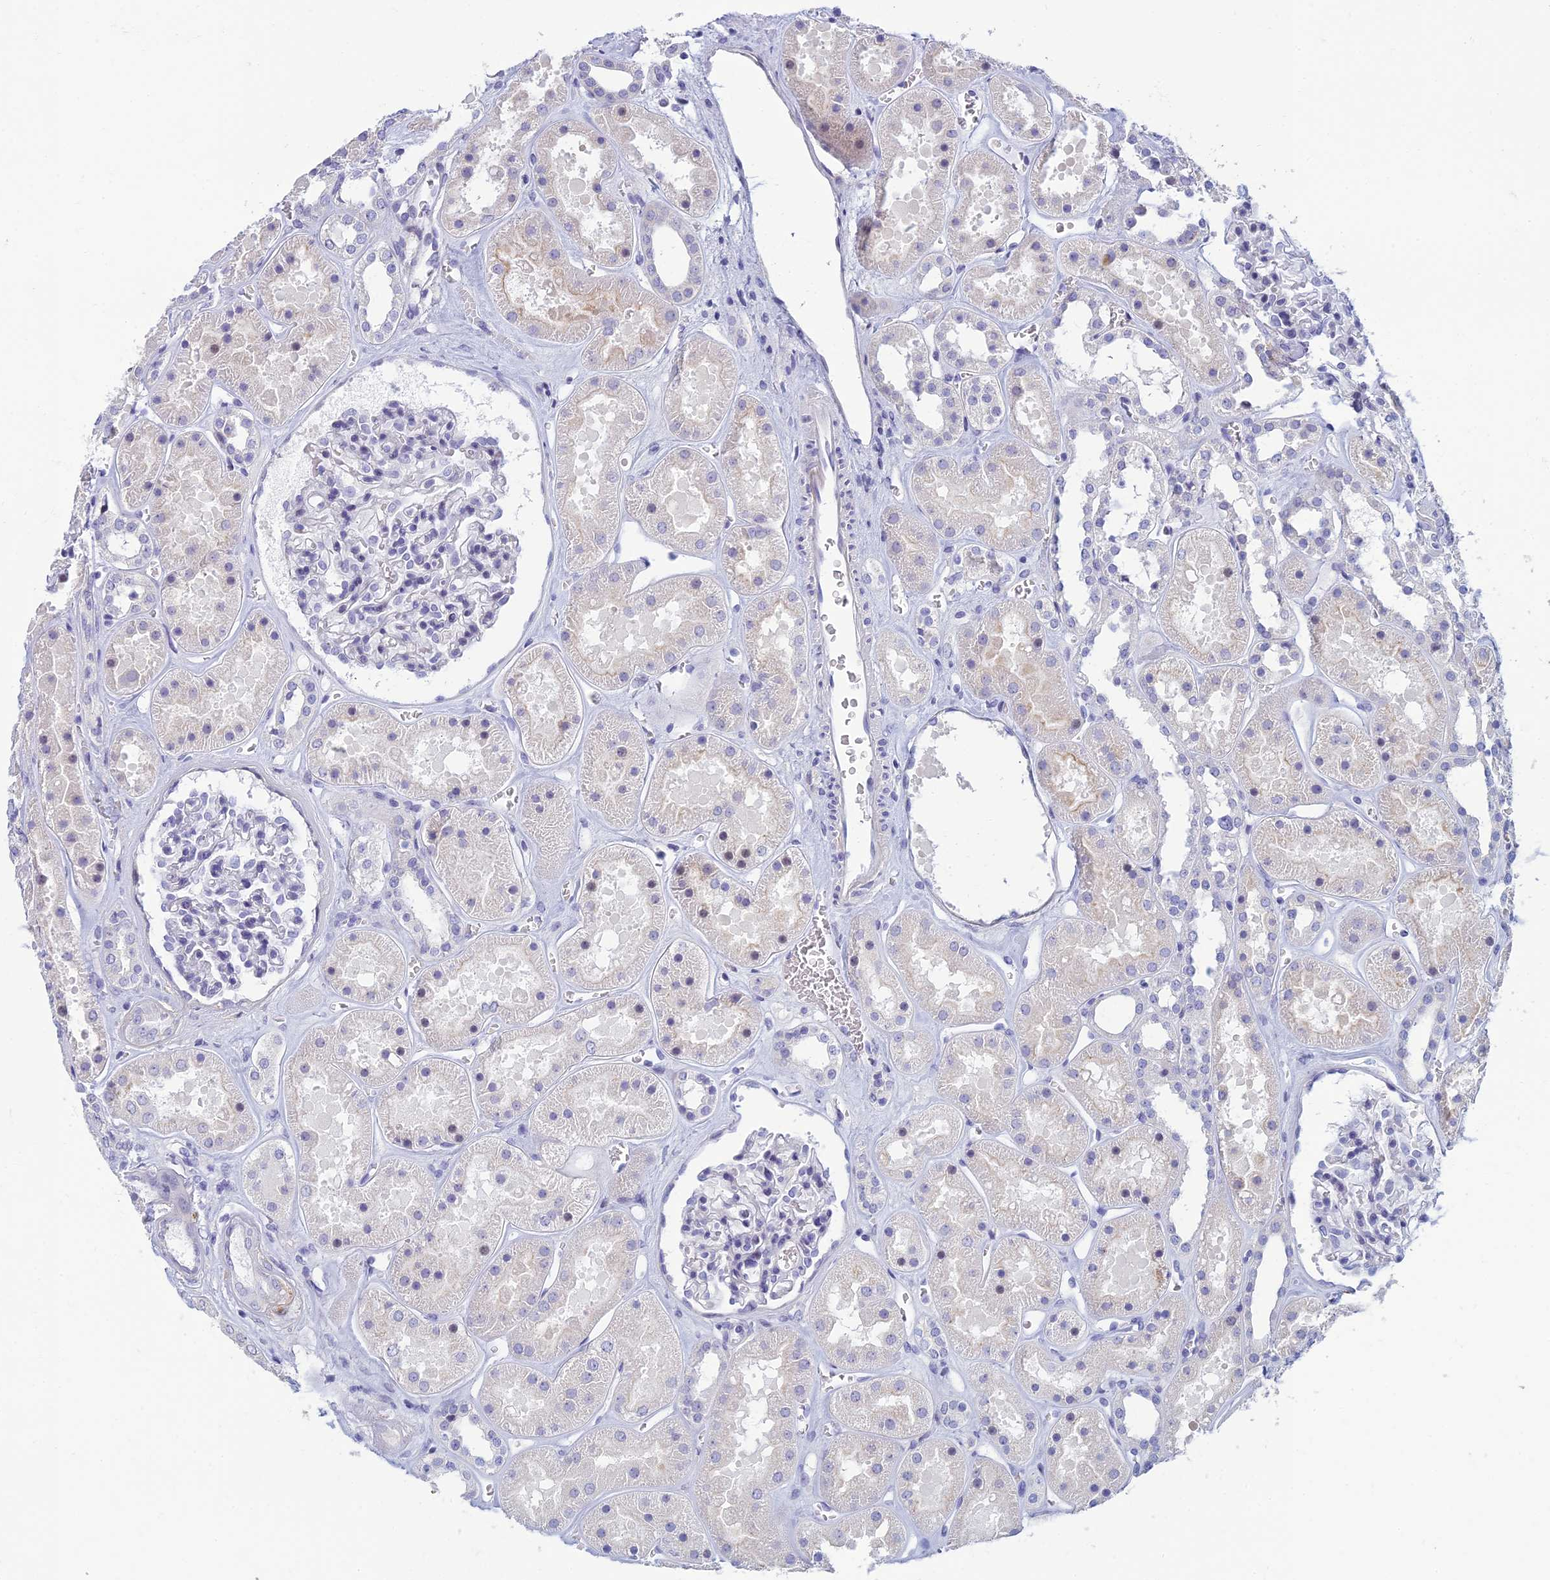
{"staining": {"intensity": "negative", "quantity": "none", "location": "none"}, "tissue": "kidney", "cell_type": "Cells in glomeruli", "image_type": "normal", "snomed": [{"axis": "morphology", "description": "Normal tissue, NOS"}, {"axis": "topography", "description": "Kidney"}], "caption": "Micrograph shows no significant protein staining in cells in glomeruli of unremarkable kidney. Brightfield microscopy of IHC stained with DAB (3,3'-diaminobenzidine) (brown) and hematoxylin (blue), captured at high magnification.", "gene": "NEURL1", "patient": {"sex": "female", "age": 41}}